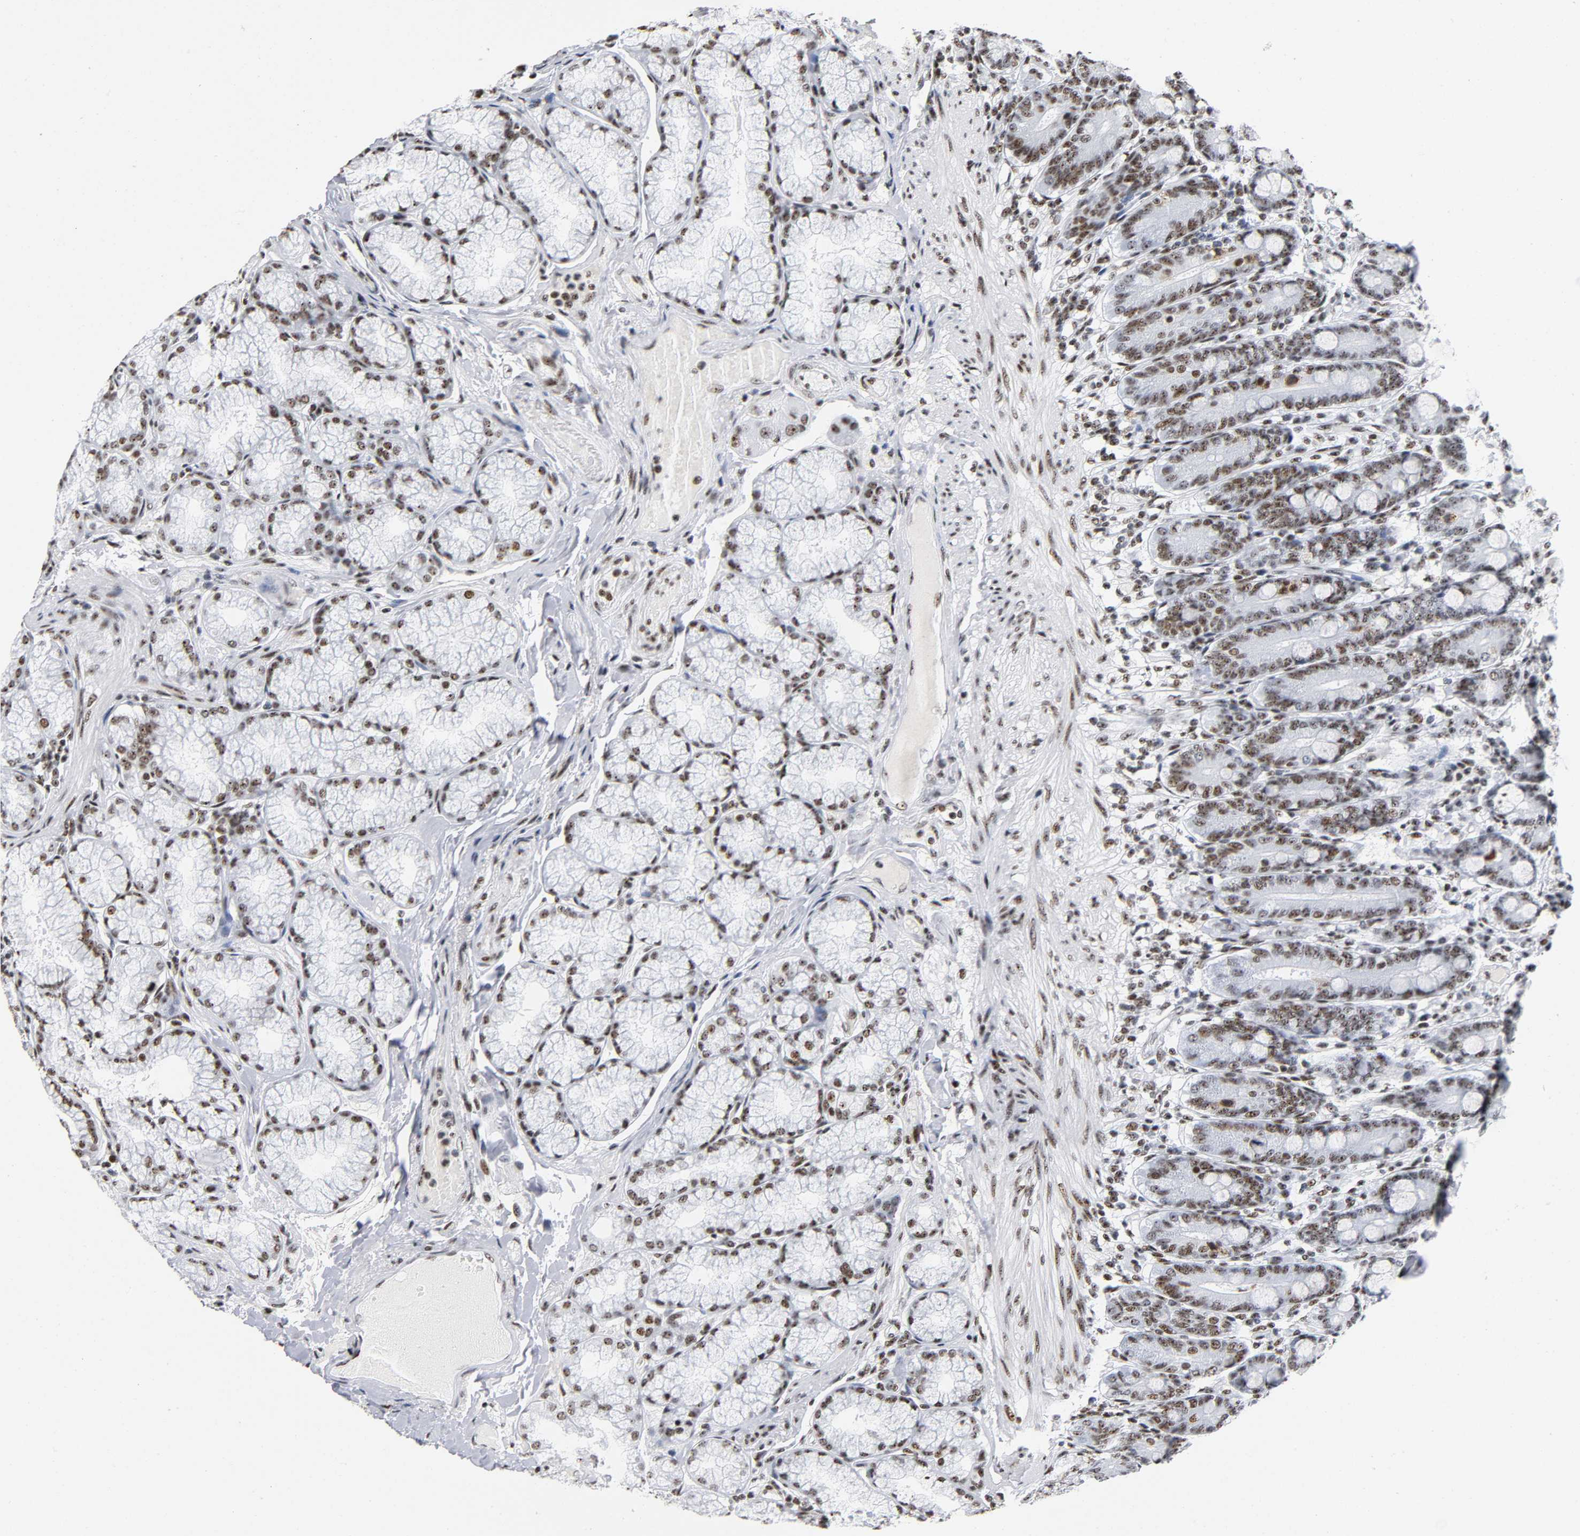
{"staining": {"intensity": "strong", "quantity": ">75%", "location": "nuclear"}, "tissue": "duodenum", "cell_type": "Glandular cells", "image_type": "normal", "snomed": [{"axis": "morphology", "description": "Normal tissue, NOS"}, {"axis": "topography", "description": "Duodenum"}], "caption": "DAB (3,3'-diaminobenzidine) immunohistochemical staining of normal duodenum exhibits strong nuclear protein positivity in approximately >75% of glandular cells.", "gene": "UBTF", "patient": {"sex": "female", "age": 64}}